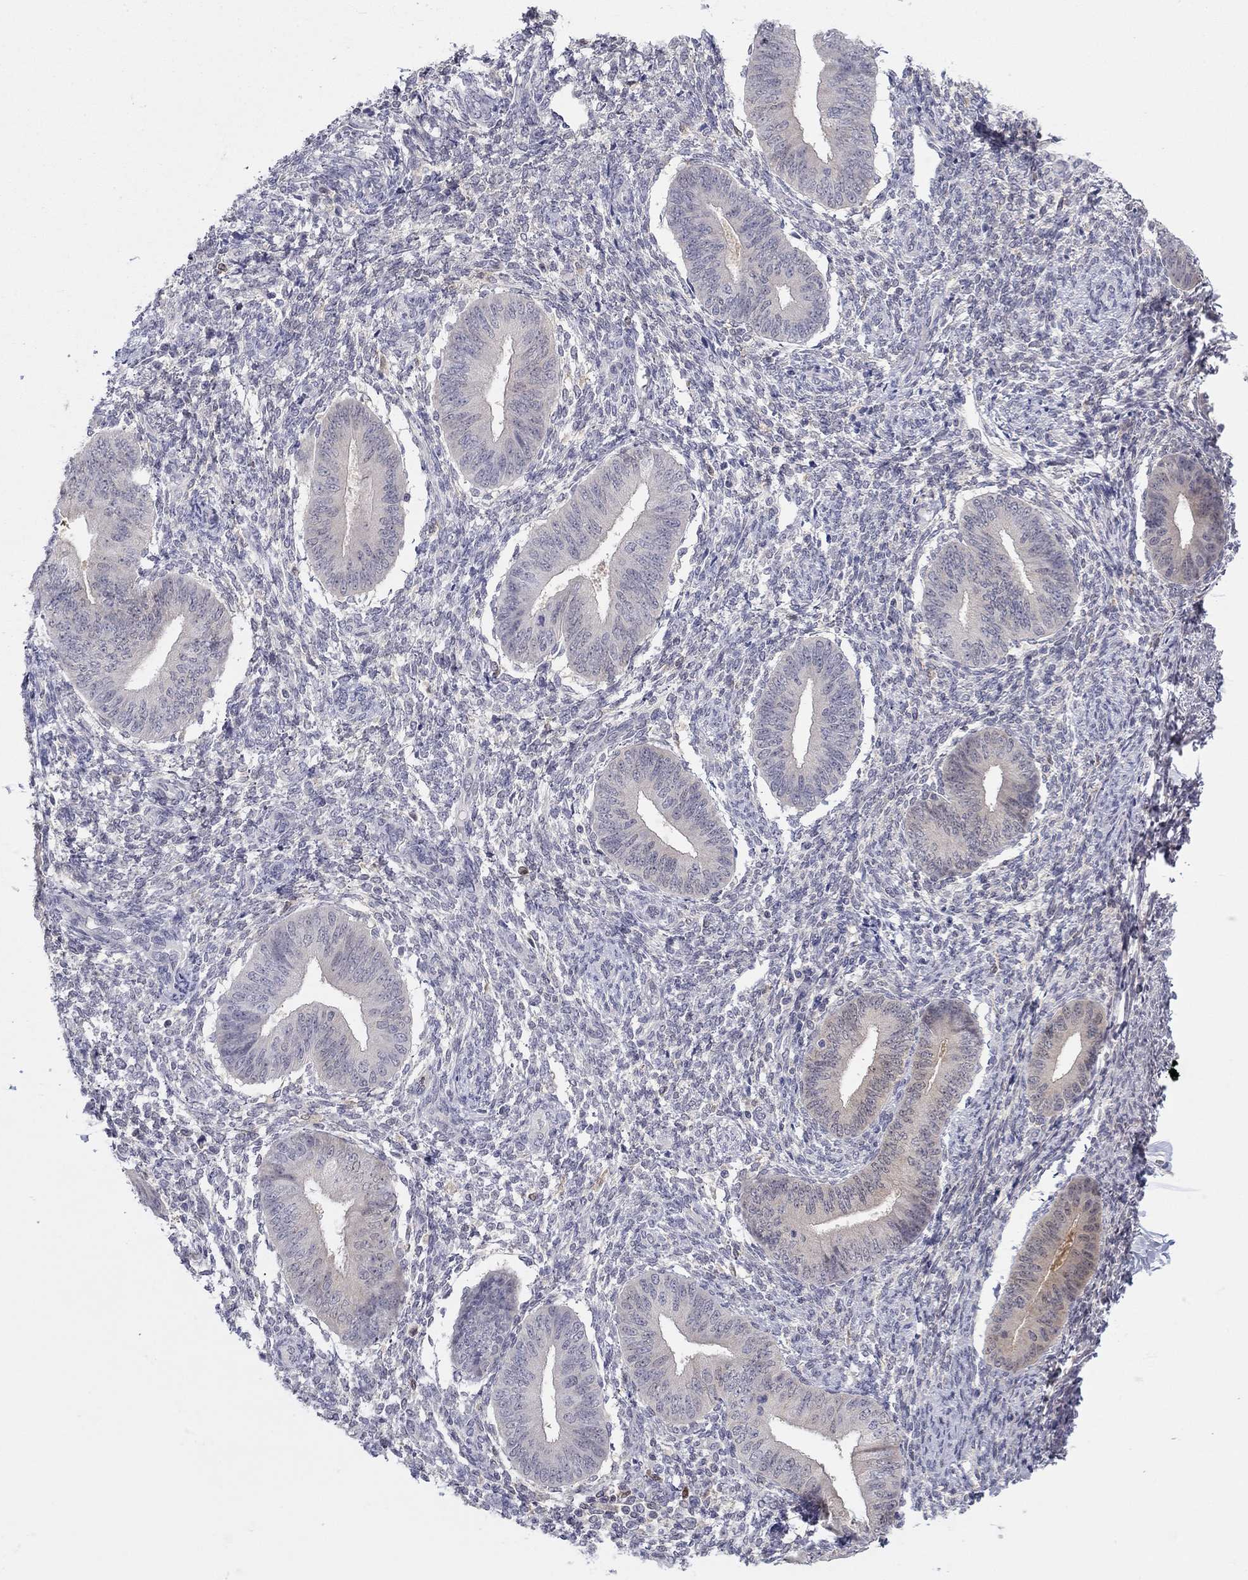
{"staining": {"intensity": "negative", "quantity": "none", "location": "none"}, "tissue": "endometrium", "cell_type": "Cells in endometrial stroma", "image_type": "normal", "snomed": [{"axis": "morphology", "description": "Normal tissue, NOS"}, {"axis": "topography", "description": "Endometrium"}], "caption": "Endometrium was stained to show a protein in brown. There is no significant expression in cells in endometrial stroma. (DAB (3,3'-diaminobenzidine) immunohistochemistry (IHC) with hematoxylin counter stain).", "gene": "PDXK", "patient": {"sex": "female", "age": 47}}